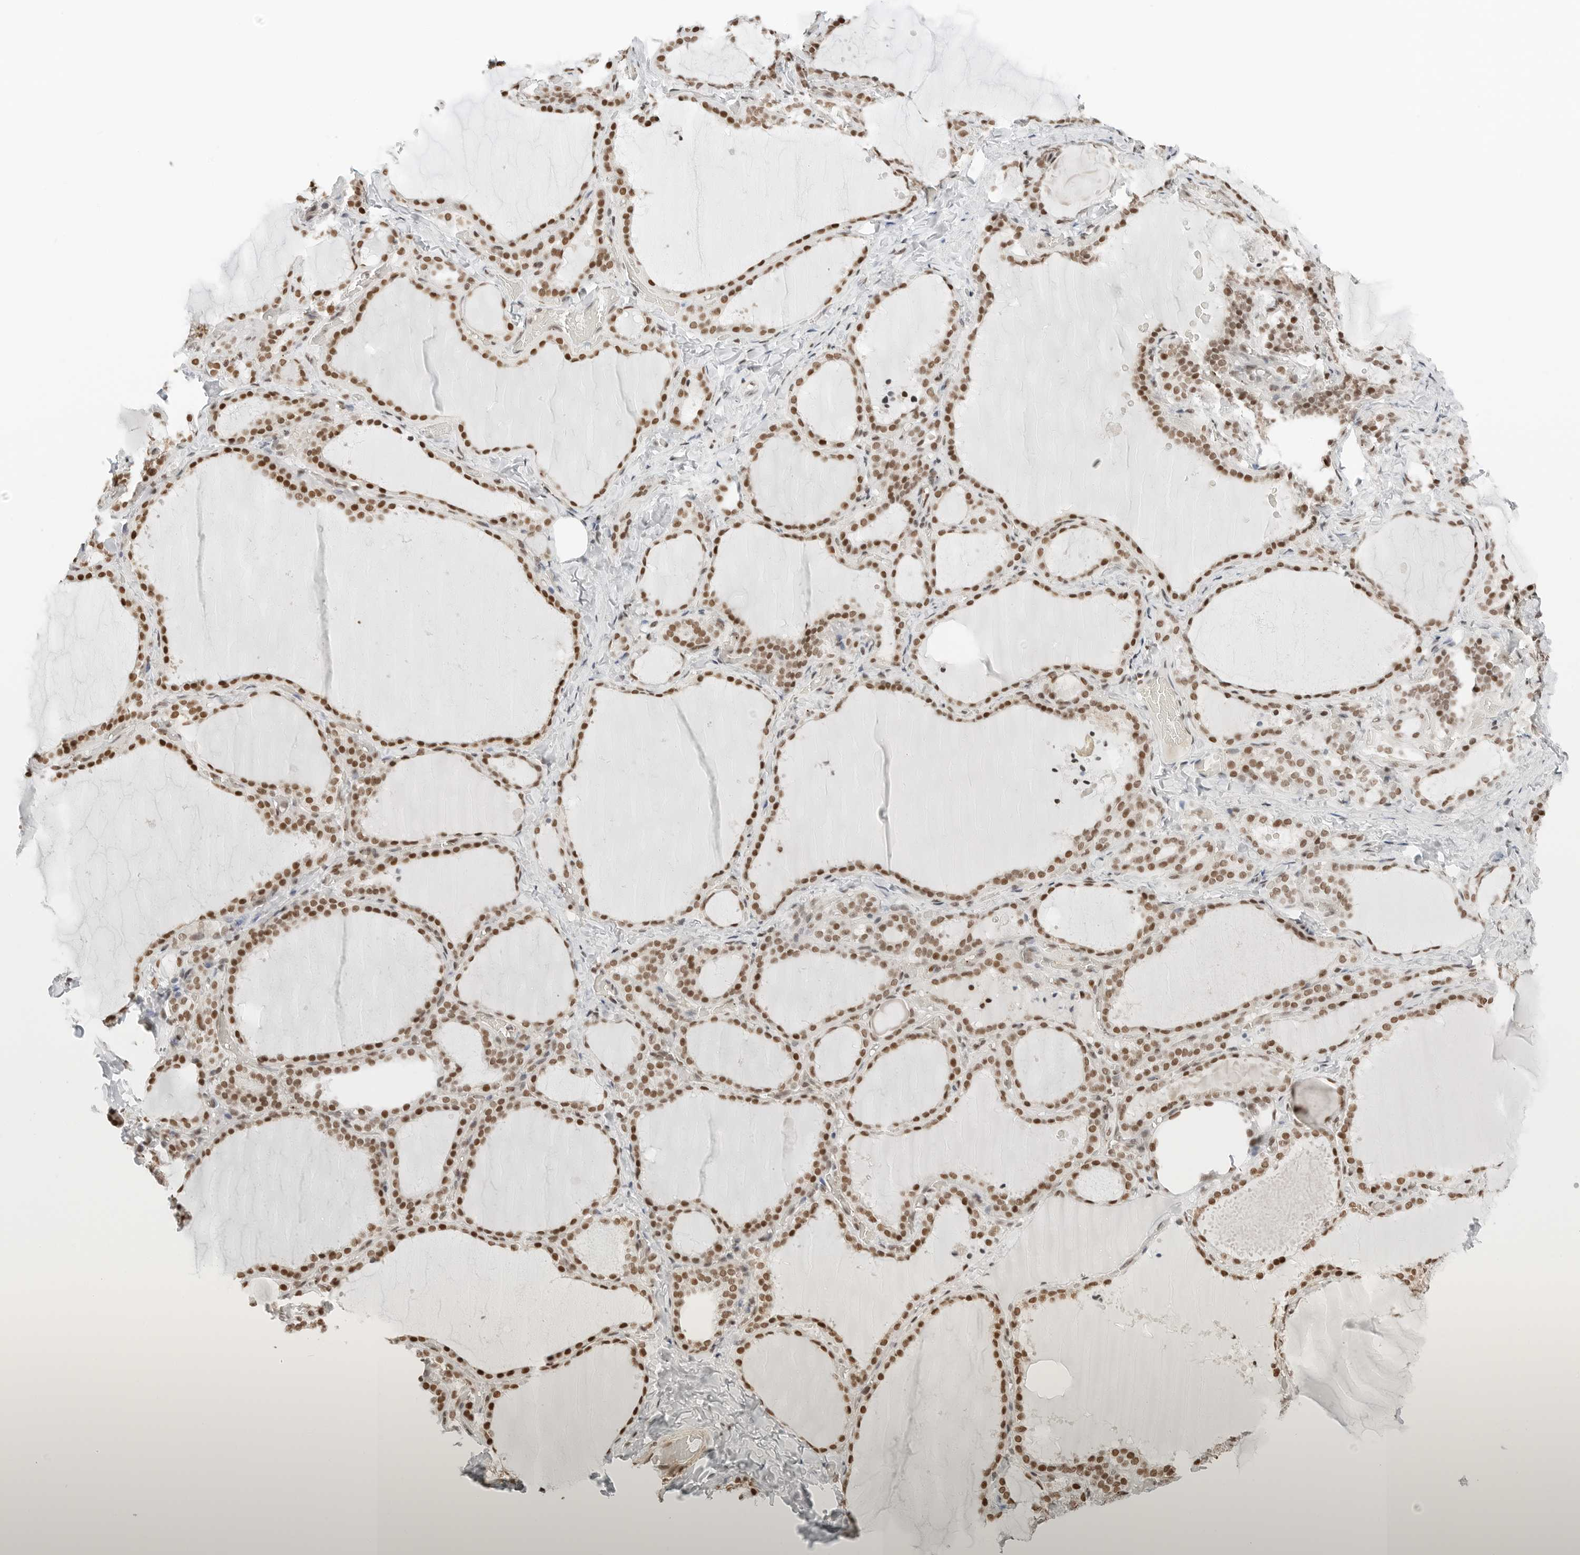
{"staining": {"intensity": "strong", "quantity": ">75%", "location": "nuclear"}, "tissue": "thyroid gland", "cell_type": "Glandular cells", "image_type": "normal", "snomed": [{"axis": "morphology", "description": "Normal tissue, NOS"}, {"axis": "topography", "description": "Thyroid gland"}], "caption": "This histopathology image reveals immunohistochemistry staining of benign thyroid gland, with high strong nuclear positivity in approximately >75% of glandular cells.", "gene": "CRTC2", "patient": {"sex": "female", "age": 22}}